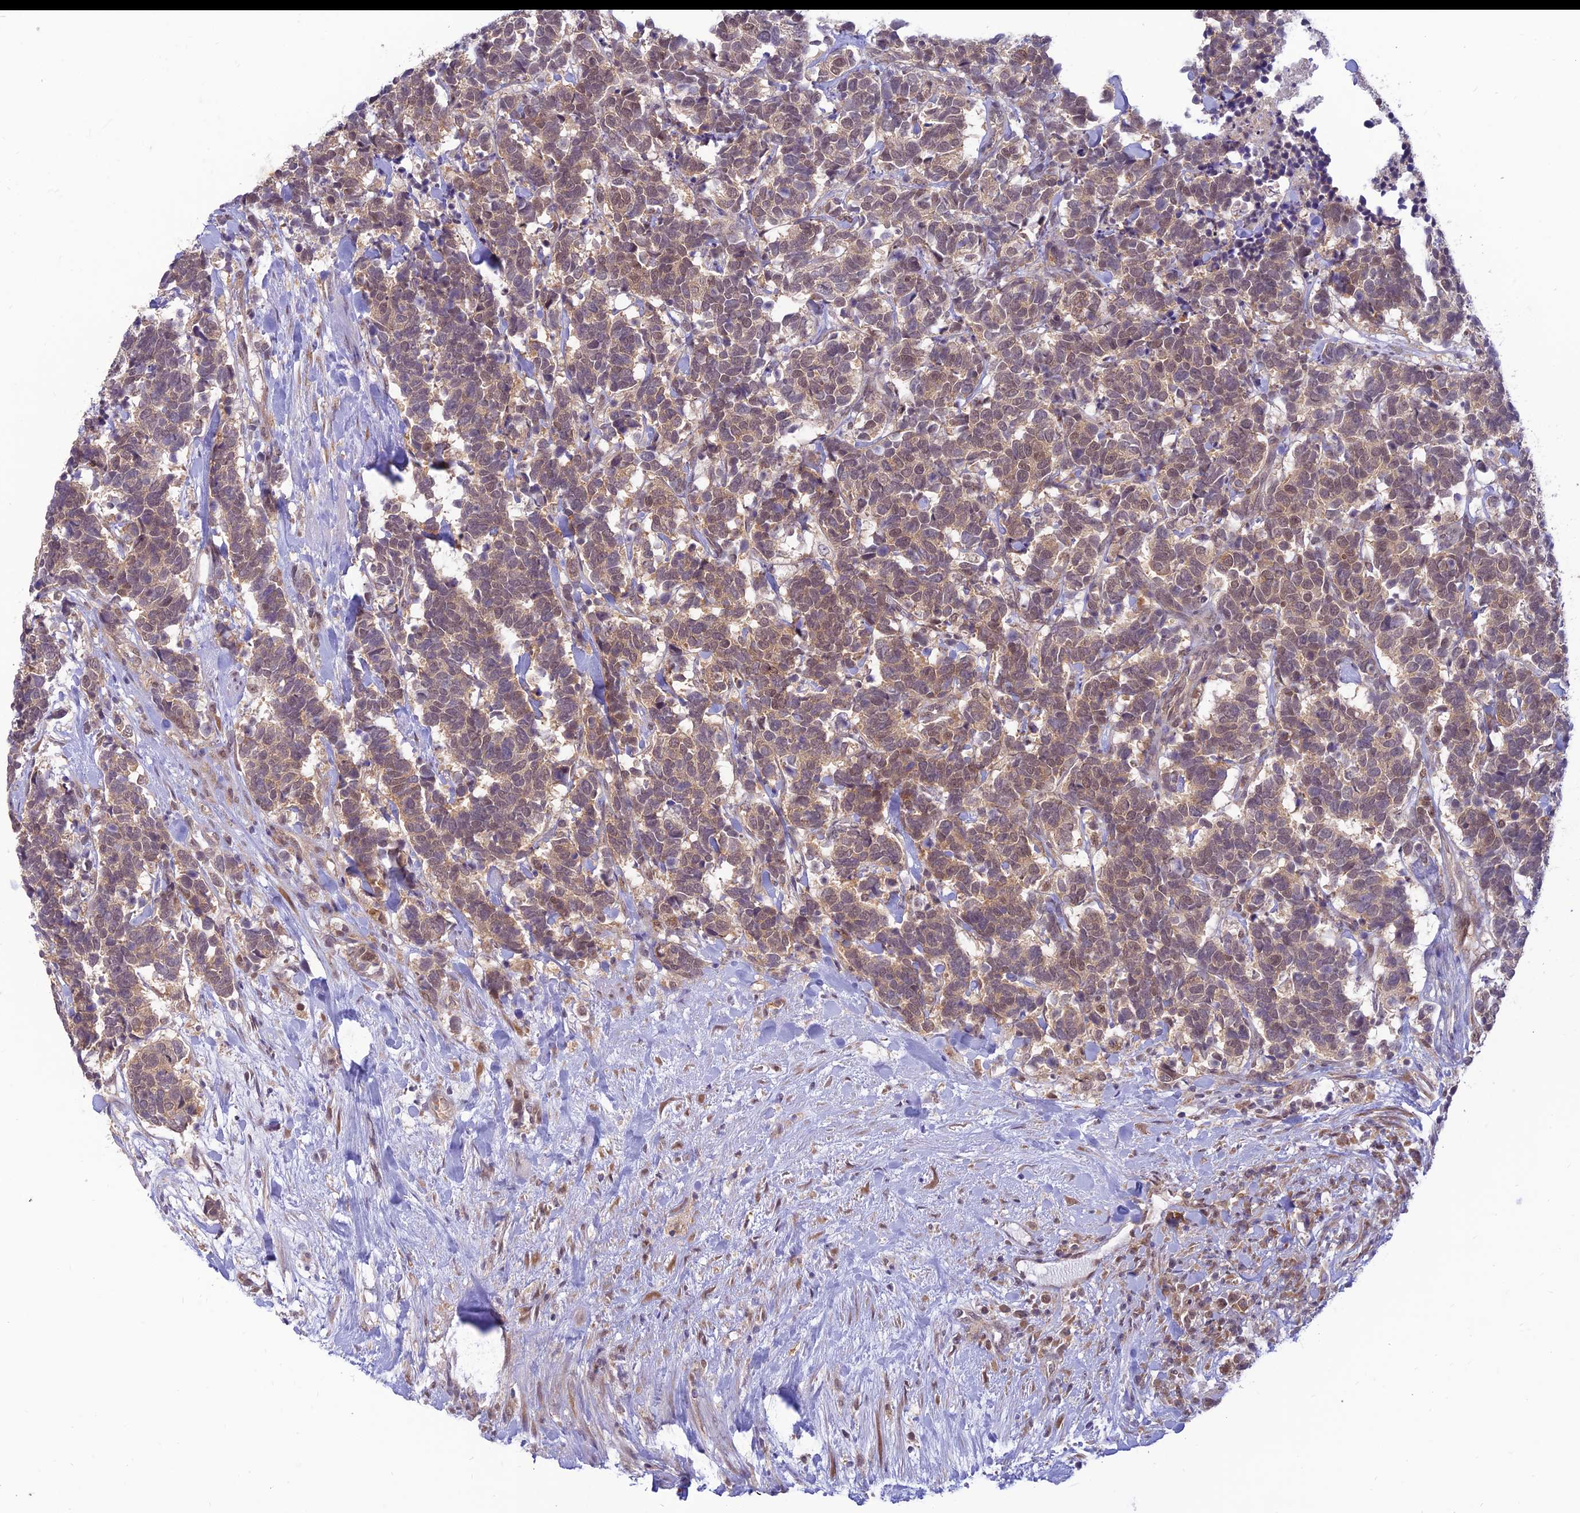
{"staining": {"intensity": "weak", "quantity": ">75%", "location": "cytoplasmic/membranous,nuclear"}, "tissue": "carcinoid", "cell_type": "Tumor cells", "image_type": "cancer", "snomed": [{"axis": "morphology", "description": "Carcinoma, NOS"}, {"axis": "morphology", "description": "Carcinoid, malignant, NOS"}, {"axis": "topography", "description": "Prostate"}], "caption": "Protein staining shows weak cytoplasmic/membranous and nuclear positivity in approximately >75% of tumor cells in carcinoid. The staining is performed using DAB (3,3'-diaminobenzidine) brown chromogen to label protein expression. The nuclei are counter-stained blue using hematoxylin.", "gene": "SKIC8", "patient": {"sex": "male", "age": 57}}